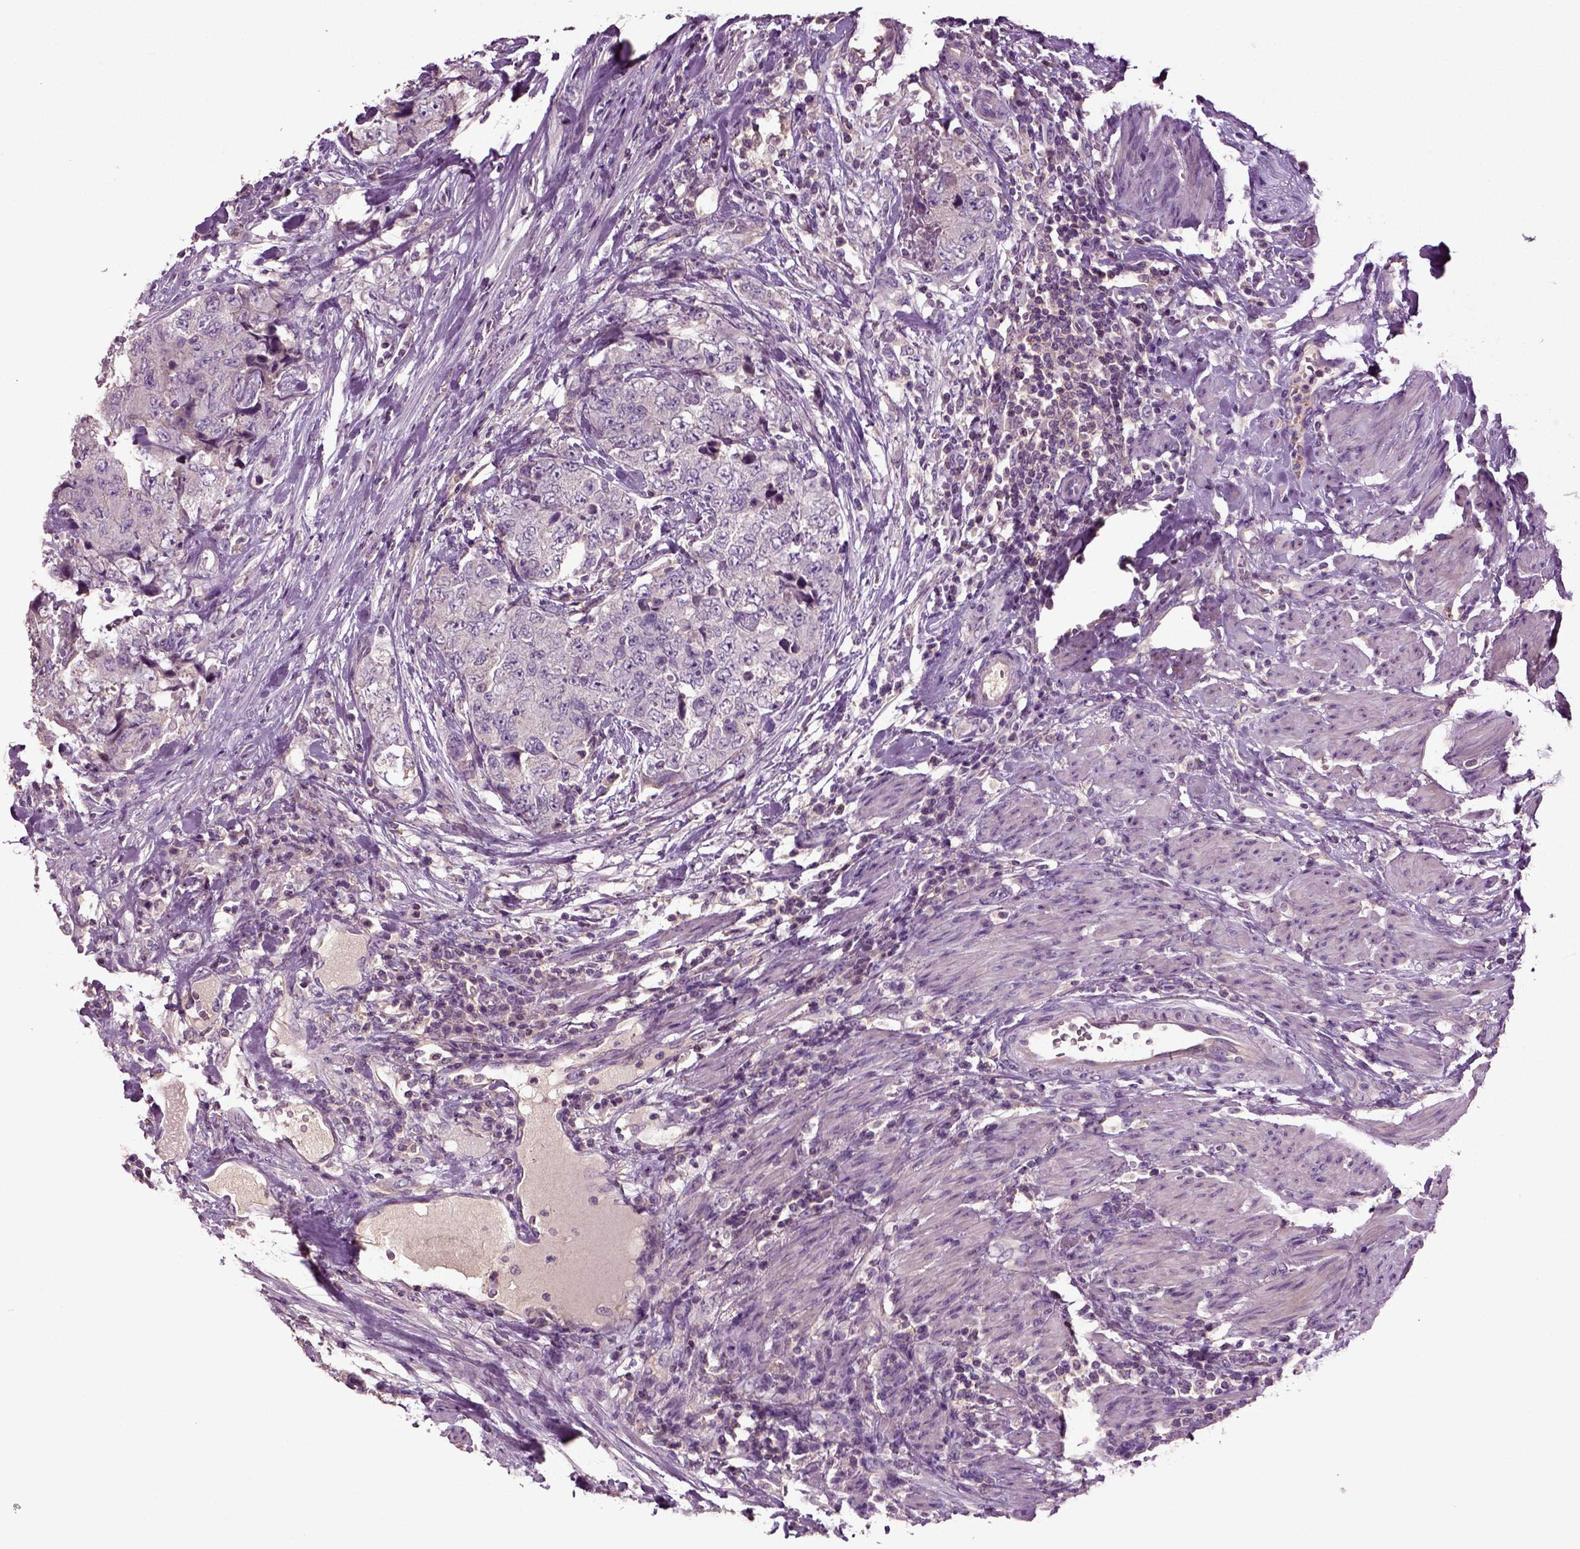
{"staining": {"intensity": "negative", "quantity": "none", "location": "none"}, "tissue": "urothelial cancer", "cell_type": "Tumor cells", "image_type": "cancer", "snomed": [{"axis": "morphology", "description": "Urothelial carcinoma, High grade"}, {"axis": "topography", "description": "Urinary bladder"}], "caption": "A high-resolution histopathology image shows immunohistochemistry staining of urothelial cancer, which displays no significant expression in tumor cells. Nuclei are stained in blue.", "gene": "DEFB118", "patient": {"sex": "female", "age": 78}}